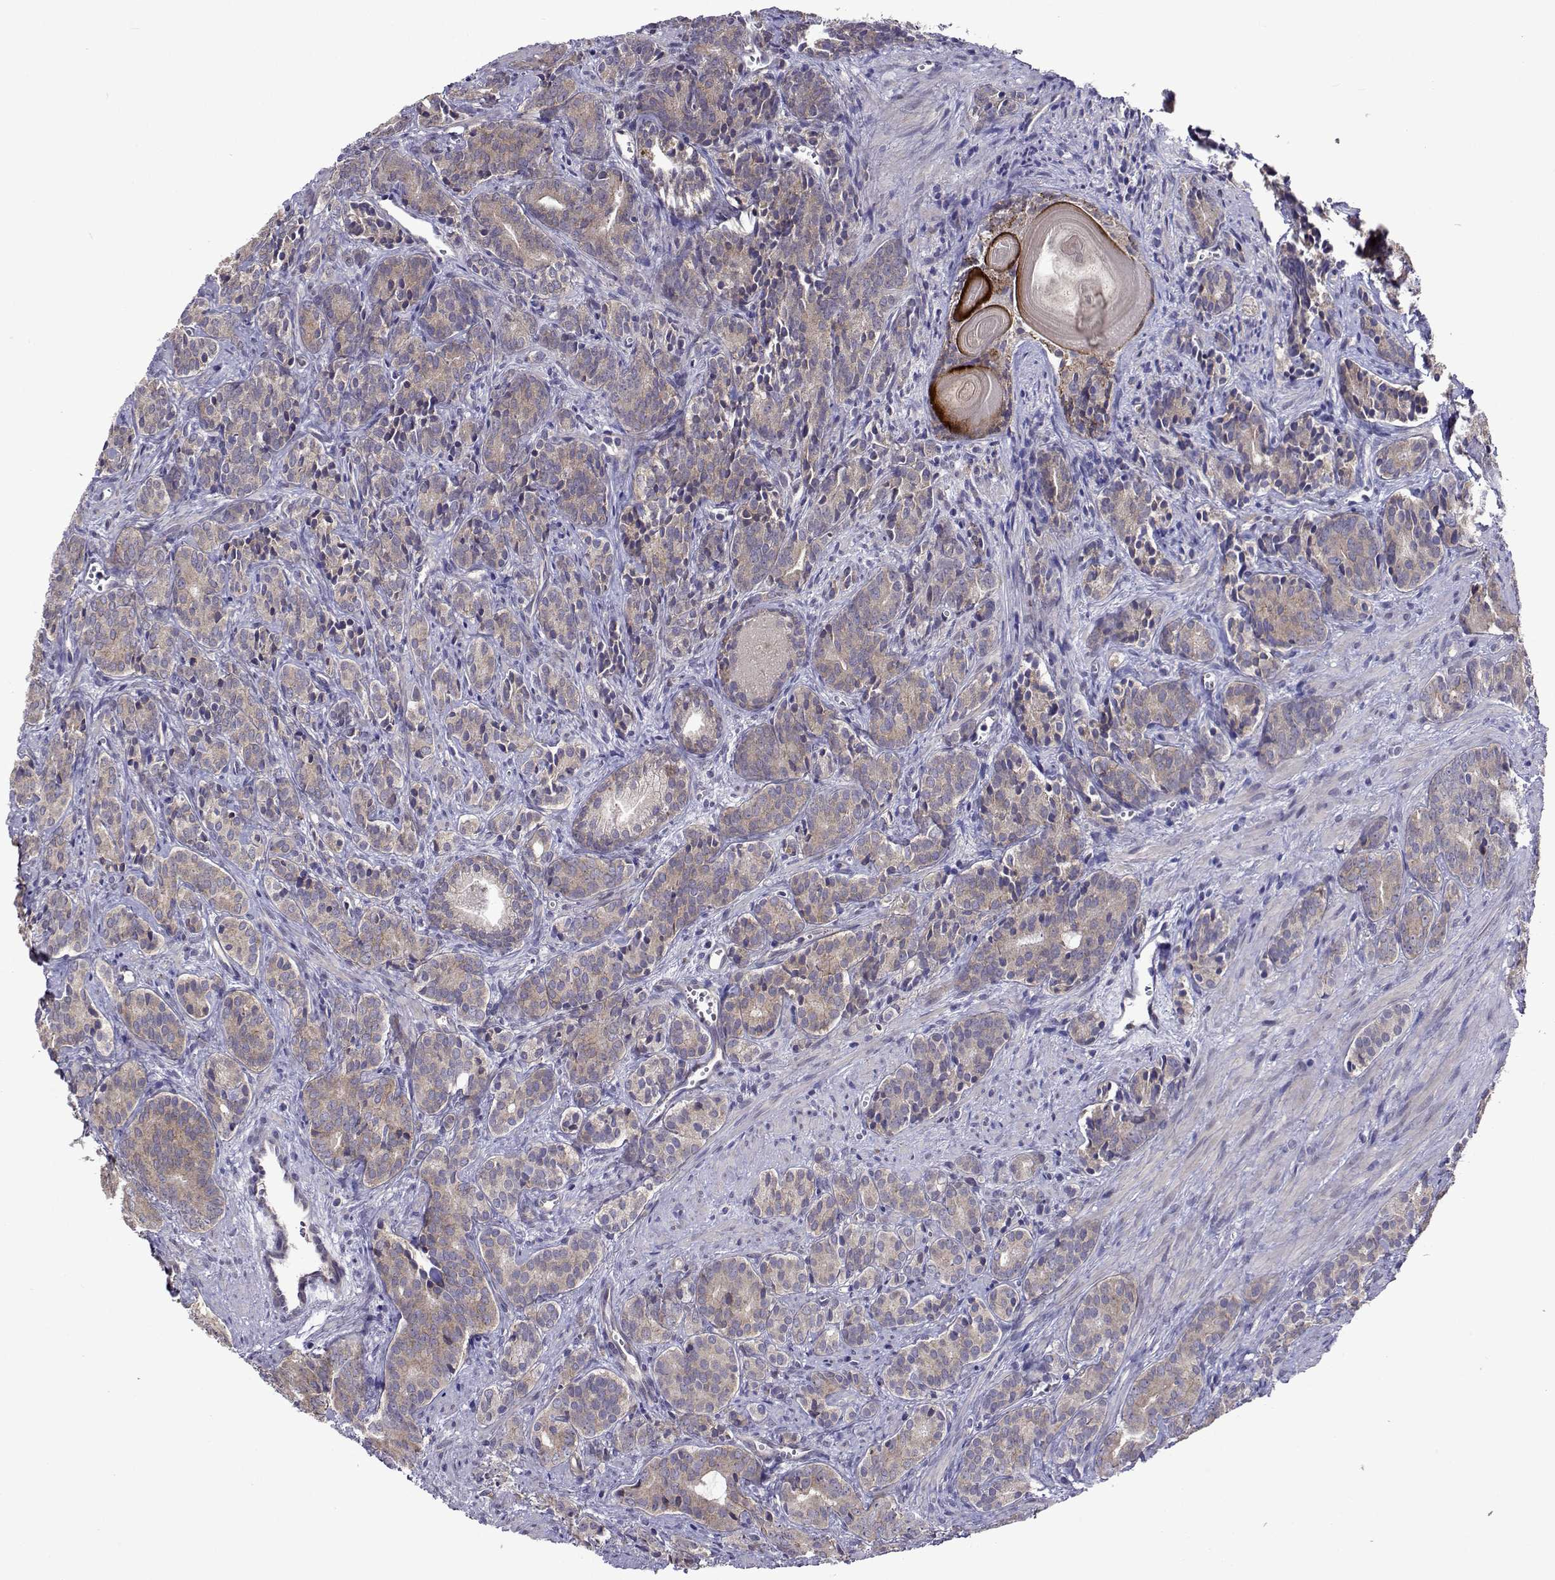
{"staining": {"intensity": "weak", "quantity": ">75%", "location": "cytoplasmic/membranous"}, "tissue": "prostate cancer", "cell_type": "Tumor cells", "image_type": "cancer", "snomed": [{"axis": "morphology", "description": "Adenocarcinoma, High grade"}, {"axis": "topography", "description": "Prostate"}], "caption": "DAB immunohistochemical staining of prostate adenocarcinoma (high-grade) displays weak cytoplasmic/membranous protein staining in approximately >75% of tumor cells. The protein is stained brown, and the nuclei are stained in blue (DAB IHC with brightfield microscopy, high magnification).", "gene": "TARBP2", "patient": {"sex": "male", "age": 84}}